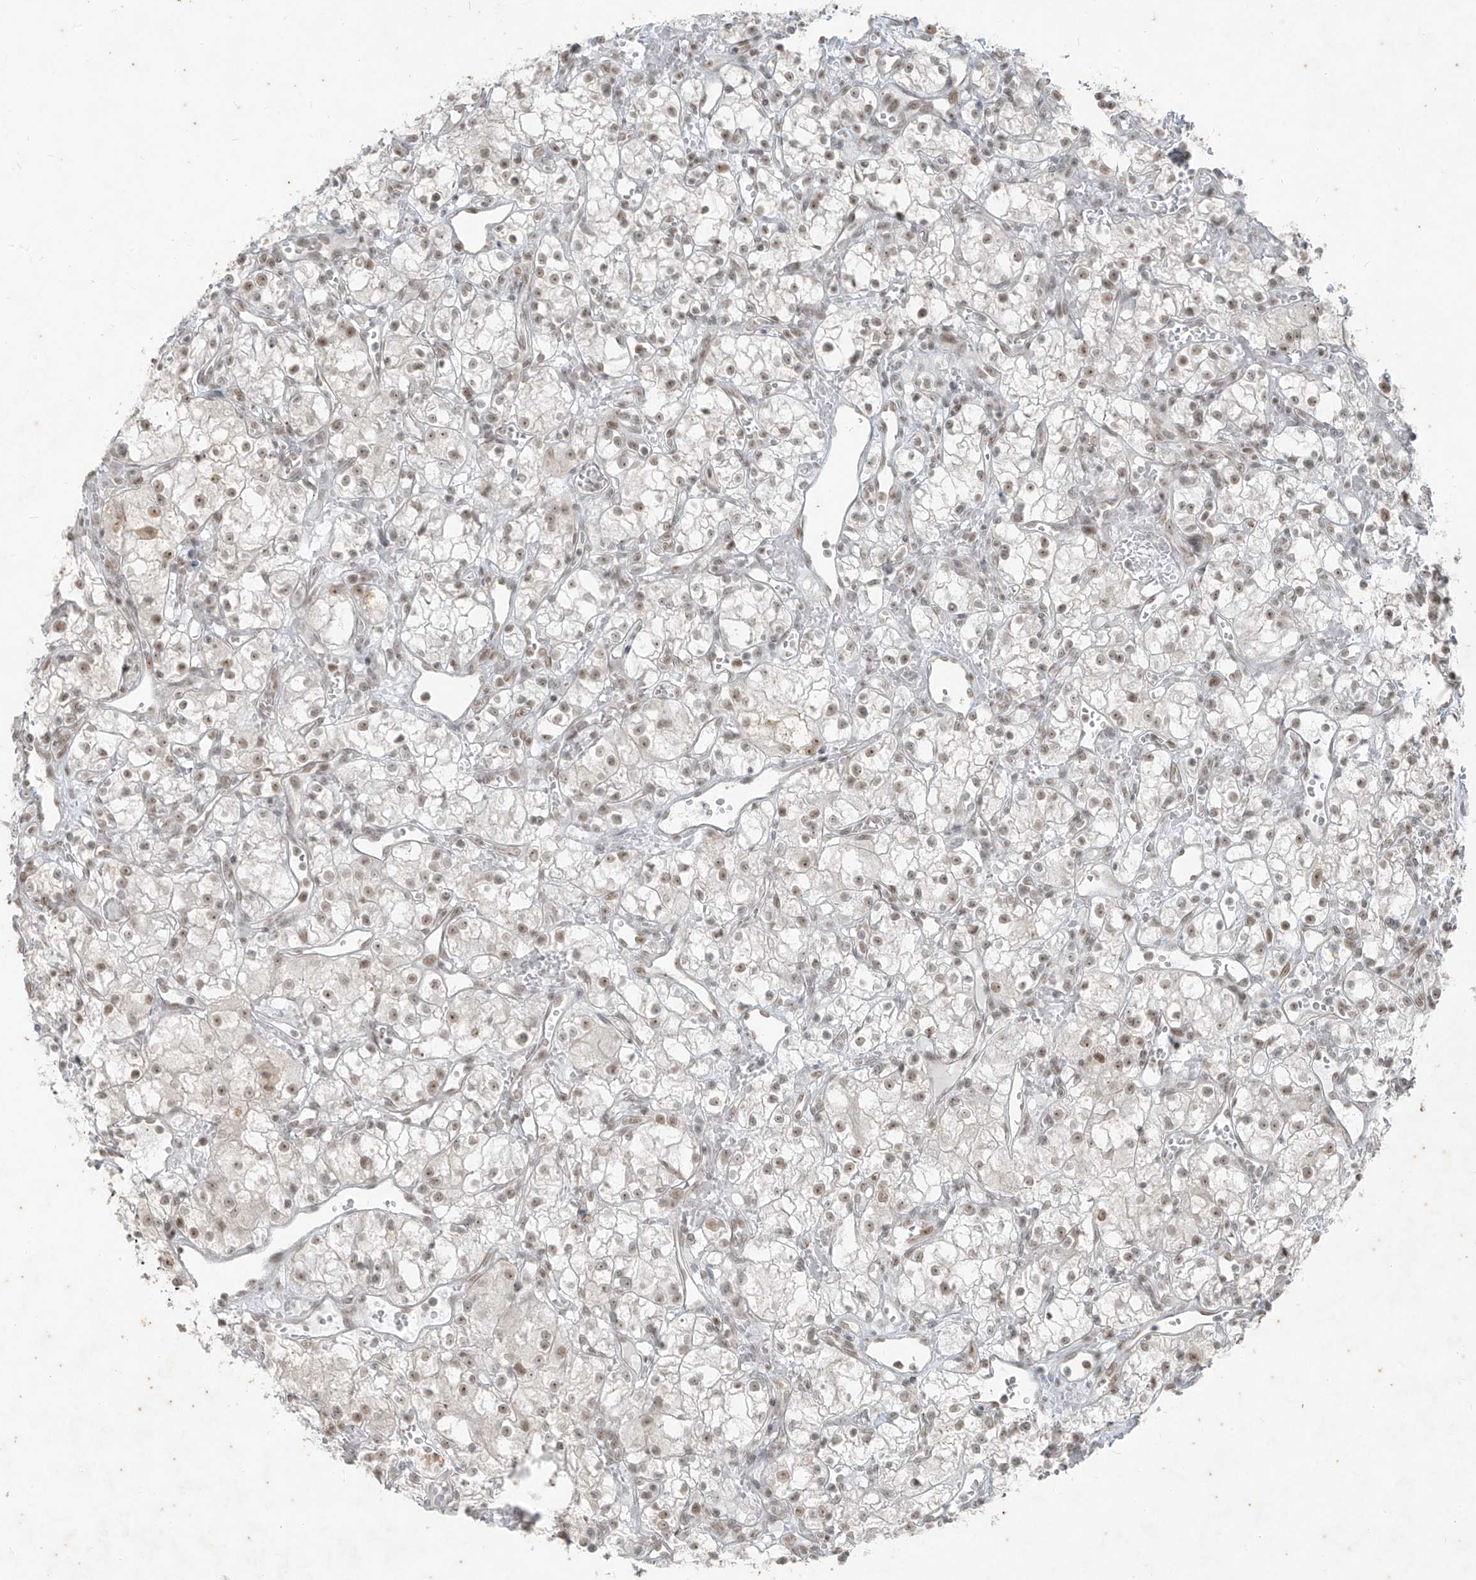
{"staining": {"intensity": "weak", "quantity": ">75%", "location": "nuclear"}, "tissue": "renal cancer", "cell_type": "Tumor cells", "image_type": "cancer", "snomed": [{"axis": "morphology", "description": "Adenocarcinoma, NOS"}, {"axis": "topography", "description": "Kidney"}], "caption": "Renal cancer (adenocarcinoma) was stained to show a protein in brown. There is low levels of weak nuclear expression in approximately >75% of tumor cells. (brown staining indicates protein expression, while blue staining denotes nuclei).", "gene": "ZNF354B", "patient": {"sex": "male", "age": 59}}